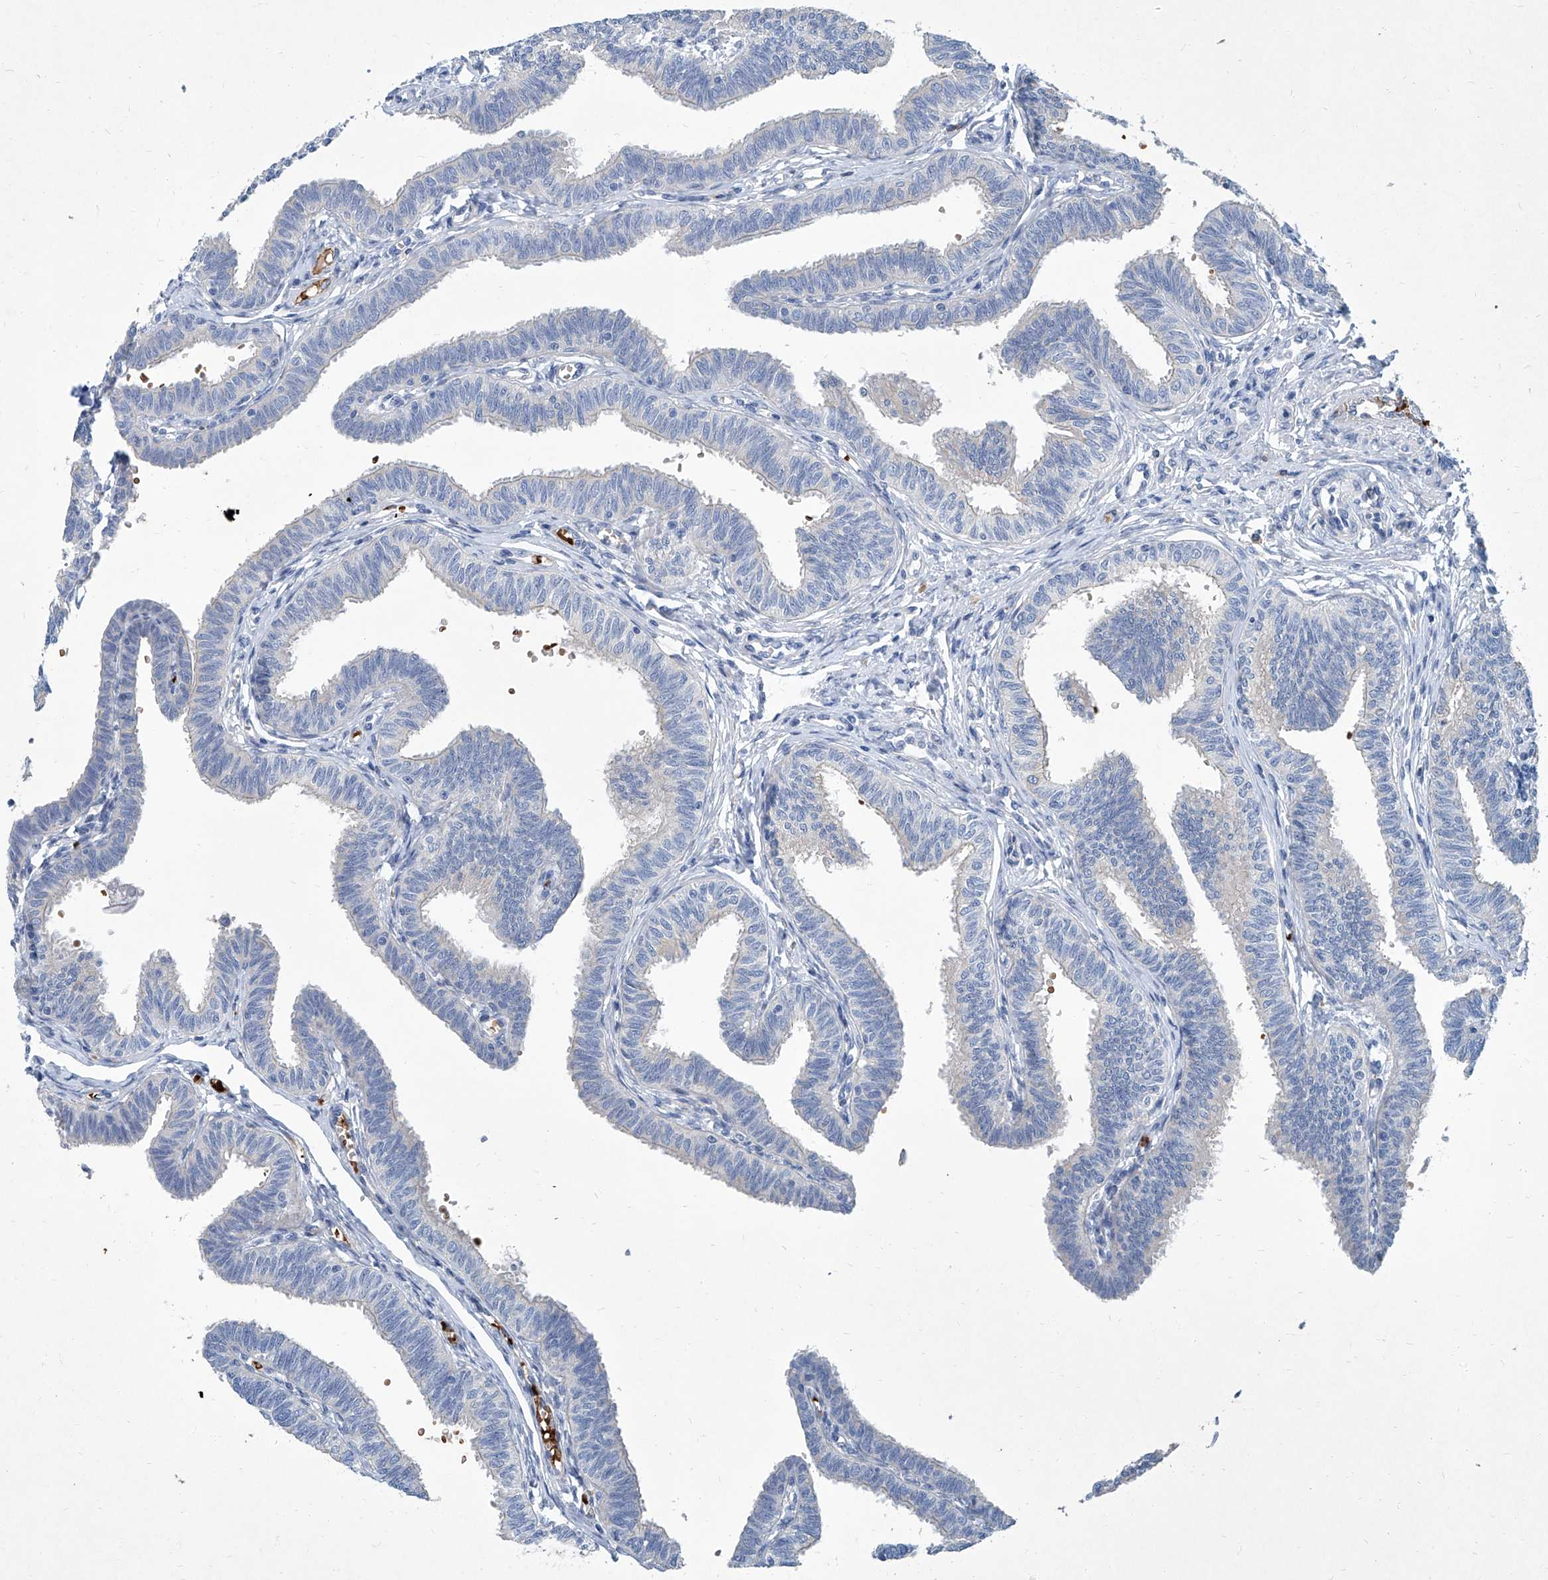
{"staining": {"intensity": "negative", "quantity": "none", "location": "none"}, "tissue": "fallopian tube", "cell_type": "Glandular cells", "image_type": "normal", "snomed": [{"axis": "morphology", "description": "Normal tissue, NOS"}, {"axis": "topography", "description": "Fallopian tube"}, {"axis": "topography", "description": "Ovary"}], "caption": "The immunohistochemistry photomicrograph has no significant staining in glandular cells of fallopian tube. (DAB (3,3'-diaminobenzidine) immunohistochemistry with hematoxylin counter stain).", "gene": "FPR2", "patient": {"sex": "female", "age": 23}}